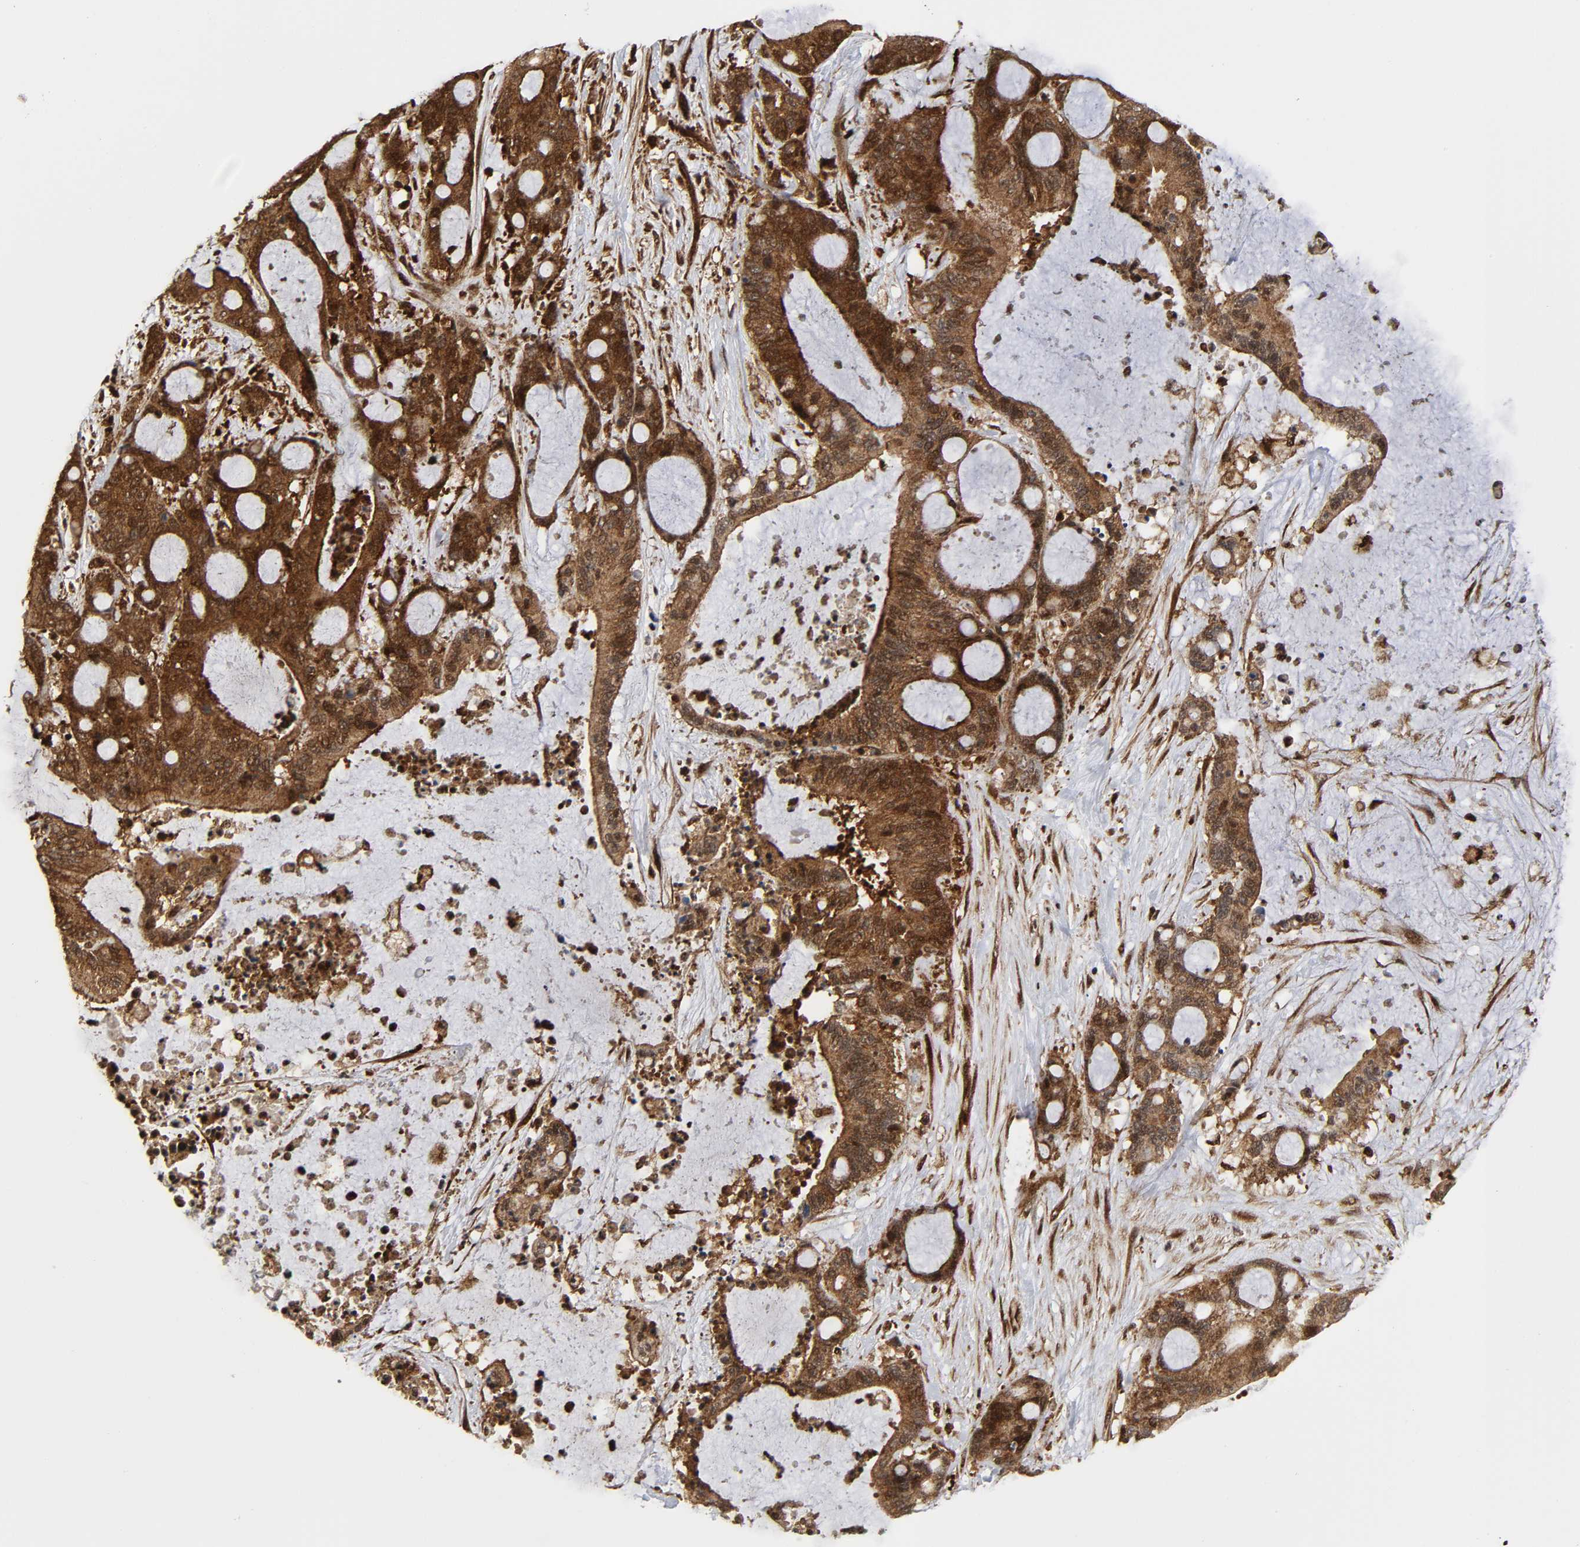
{"staining": {"intensity": "strong", "quantity": ">75%", "location": "cytoplasmic/membranous"}, "tissue": "liver cancer", "cell_type": "Tumor cells", "image_type": "cancer", "snomed": [{"axis": "morphology", "description": "Cholangiocarcinoma"}, {"axis": "topography", "description": "Liver"}], "caption": "The micrograph shows immunohistochemical staining of liver cholangiocarcinoma. There is strong cytoplasmic/membranous expression is identified in approximately >75% of tumor cells. Immunohistochemistry (ihc) stains the protein of interest in brown and the nuclei are stained blue.", "gene": "MAPK1", "patient": {"sex": "female", "age": 73}}